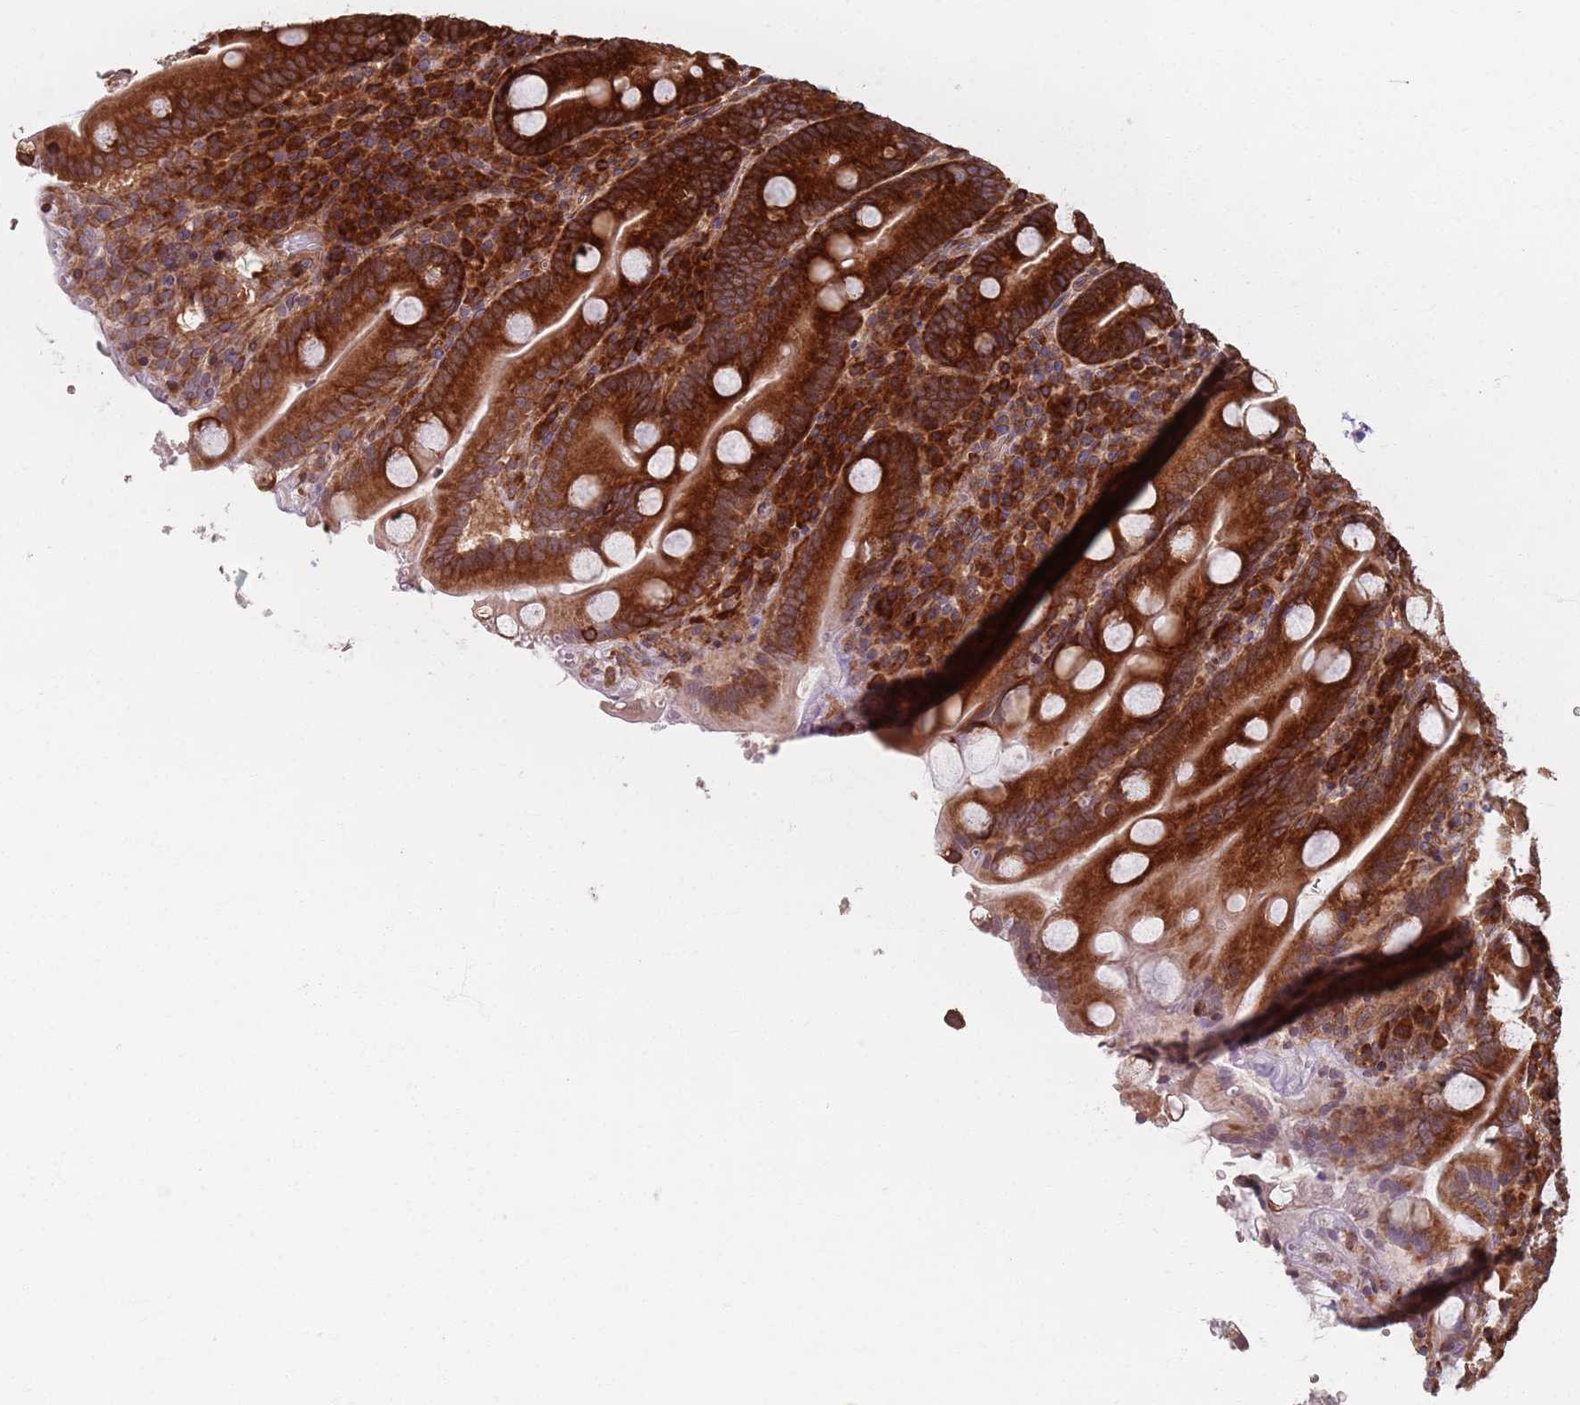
{"staining": {"intensity": "strong", "quantity": ">75%", "location": "cytoplasmic/membranous"}, "tissue": "duodenum", "cell_type": "Glandular cells", "image_type": "normal", "snomed": [{"axis": "morphology", "description": "Normal tissue, NOS"}, {"axis": "topography", "description": "Duodenum"}], "caption": "About >75% of glandular cells in benign human duodenum exhibit strong cytoplasmic/membranous protein staining as visualized by brown immunohistochemical staining.", "gene": "NOTCH3", "patient": {"sex": "male", "age": 35}}